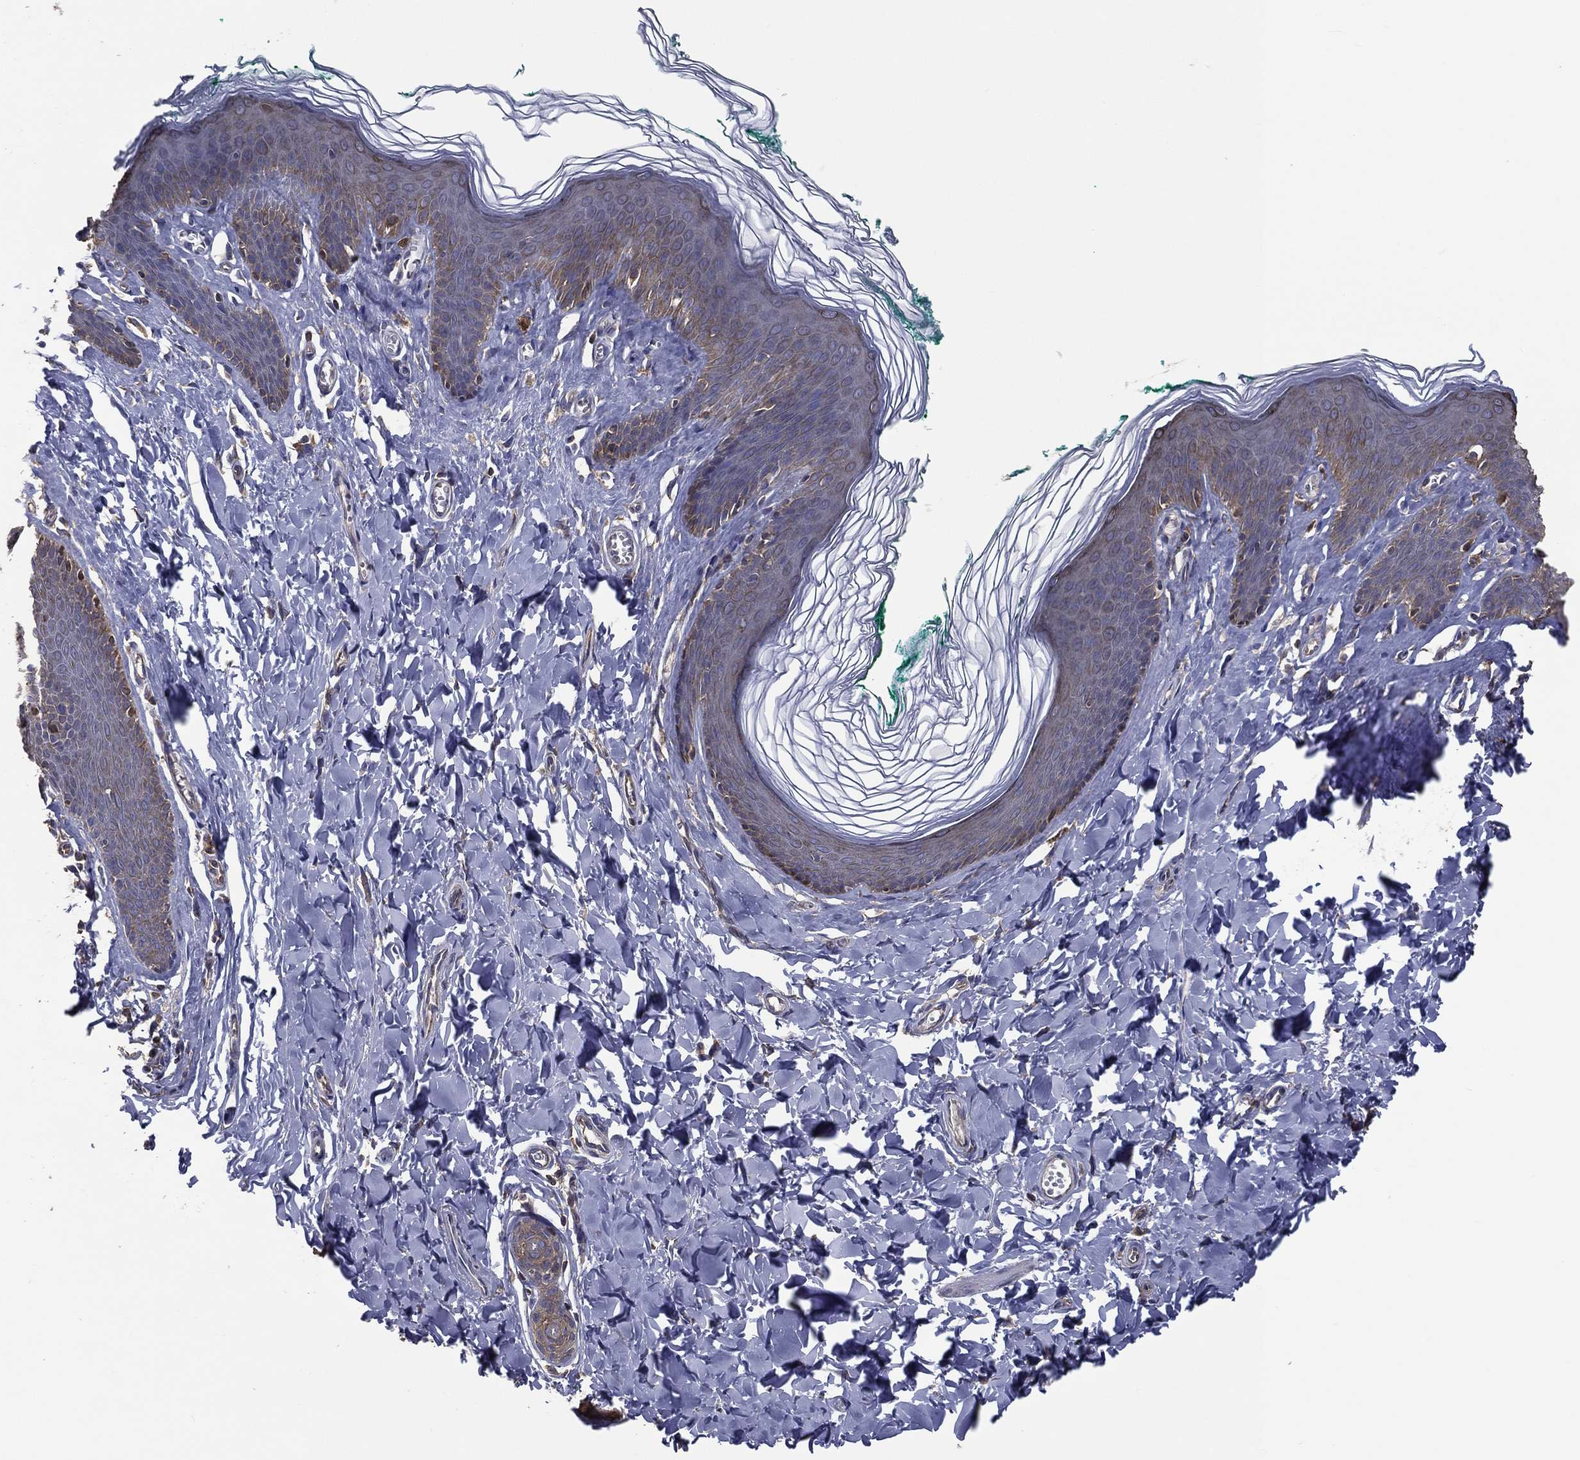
{"staining": {"intensity": "weak", "quantity": "<25%", "location": "cytoplasmic/membranous"}, "tissue": "skin", "cell_type": "Epidermal cells", "image_type": "normal", "snomed": [{"axis": "morphology", "description": "Normal tissue, NOS"}, {"axis": "topography", "description": "Vulva"}], "caption": "High power microscopy histopathology image of an IHC histopathology image of unremarkable skin, revealing no significant expression in epidermal cells. (DAB immunohistochemistry (IHC) visualized using brightfield microscopy, high magnification).", "gene": "SARS1", "patient": {"sex": "female", "age": 66}}